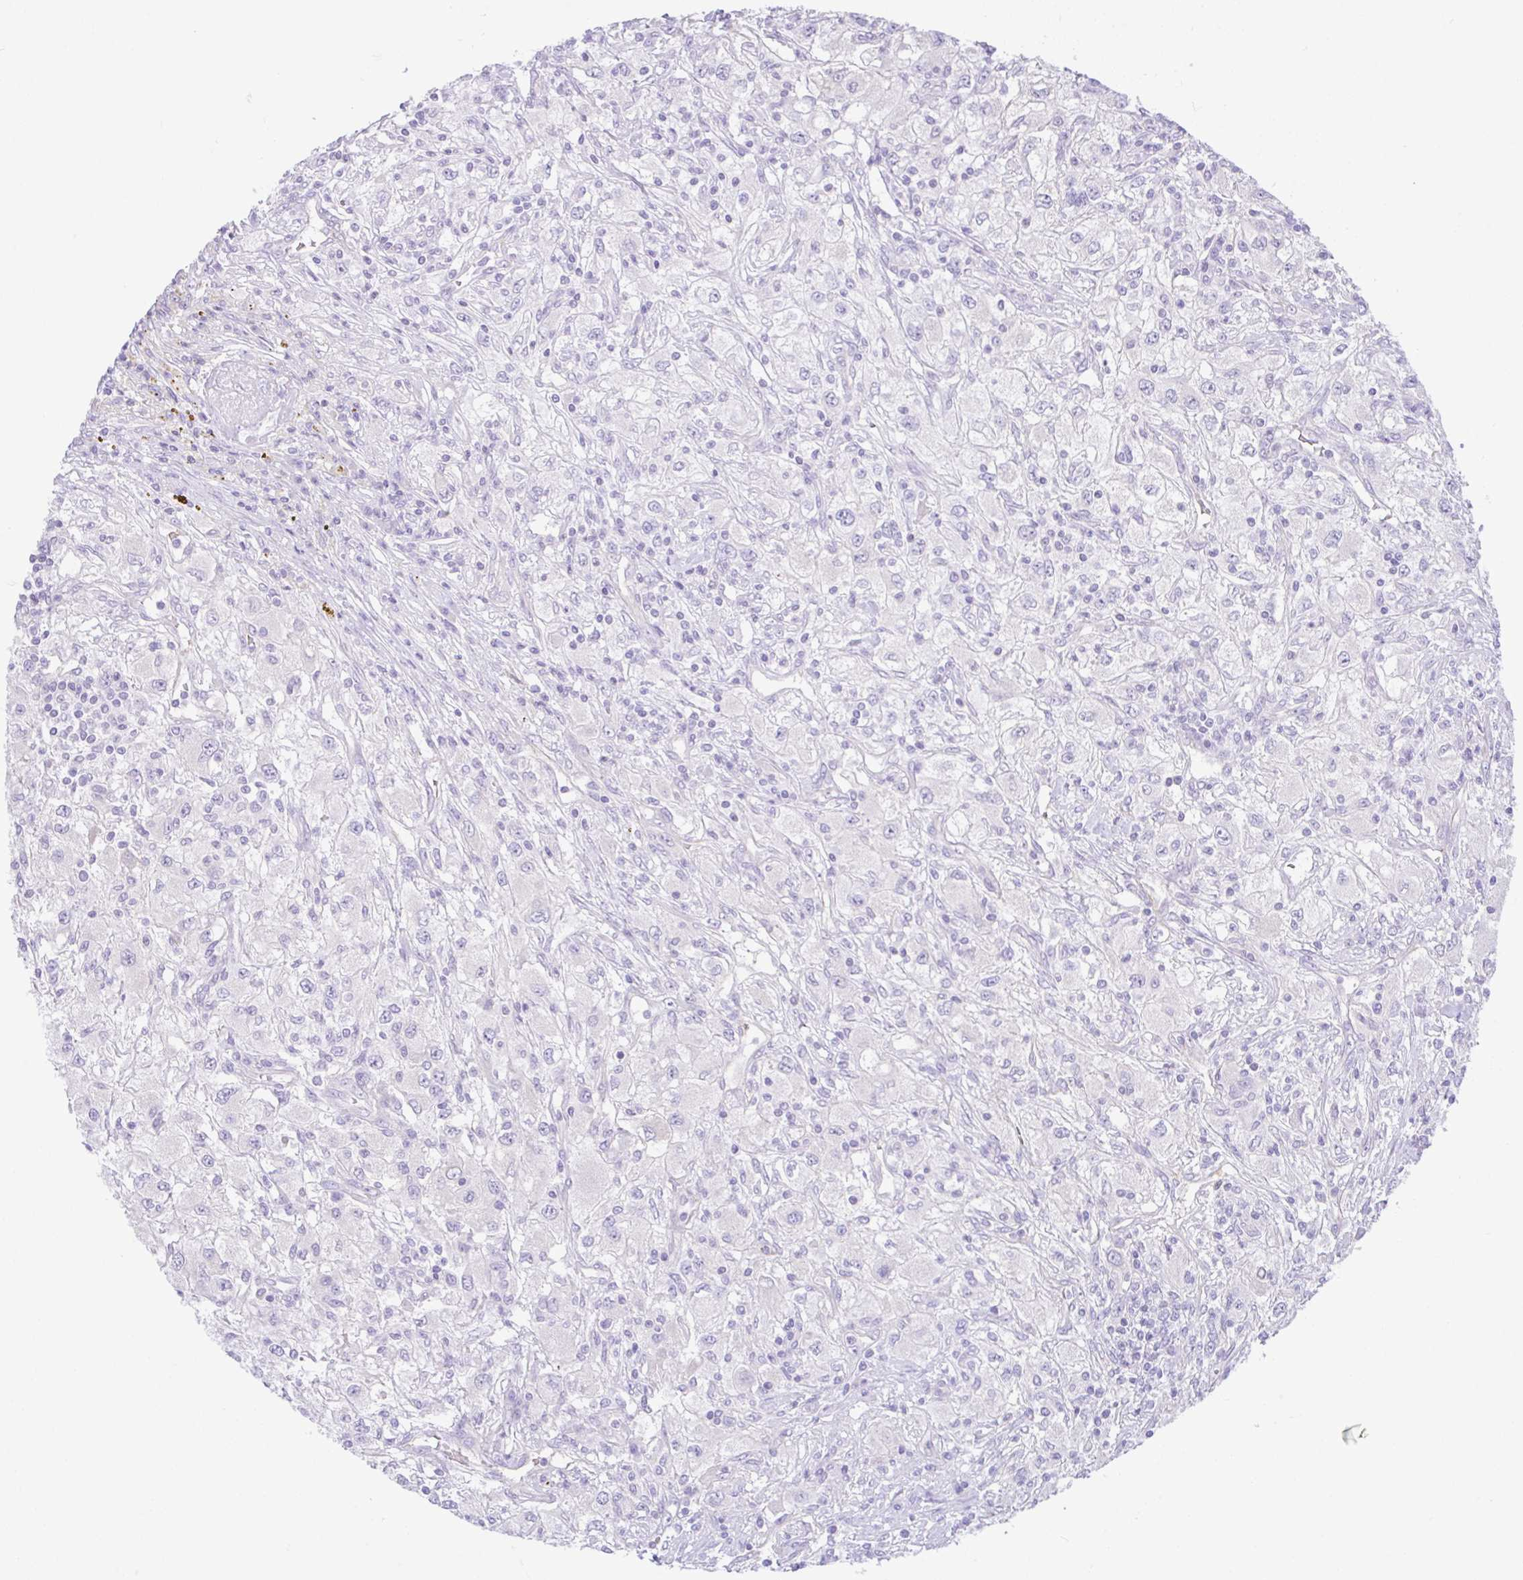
{"staining": {"intensity": "negative", "quantity": "none", "location": "none"}, "tissue": "renal cancer", "cell_type": "Tumor cells", "image_type": "cancer", "snomed": [{"axis": "morphology", "description": "Adenocarcinoma, NOS"}, {"axis": "topography", "description": "Kidney"}], "caption": "This image is of adenocarcinoma (renal) stained with IHC to label a protein in brown with the nuclei are counter-stained blue. There is no positivity in tumor cells.", "gene": "ZNF101", "patient": {"sex": "female", "age": 67}}